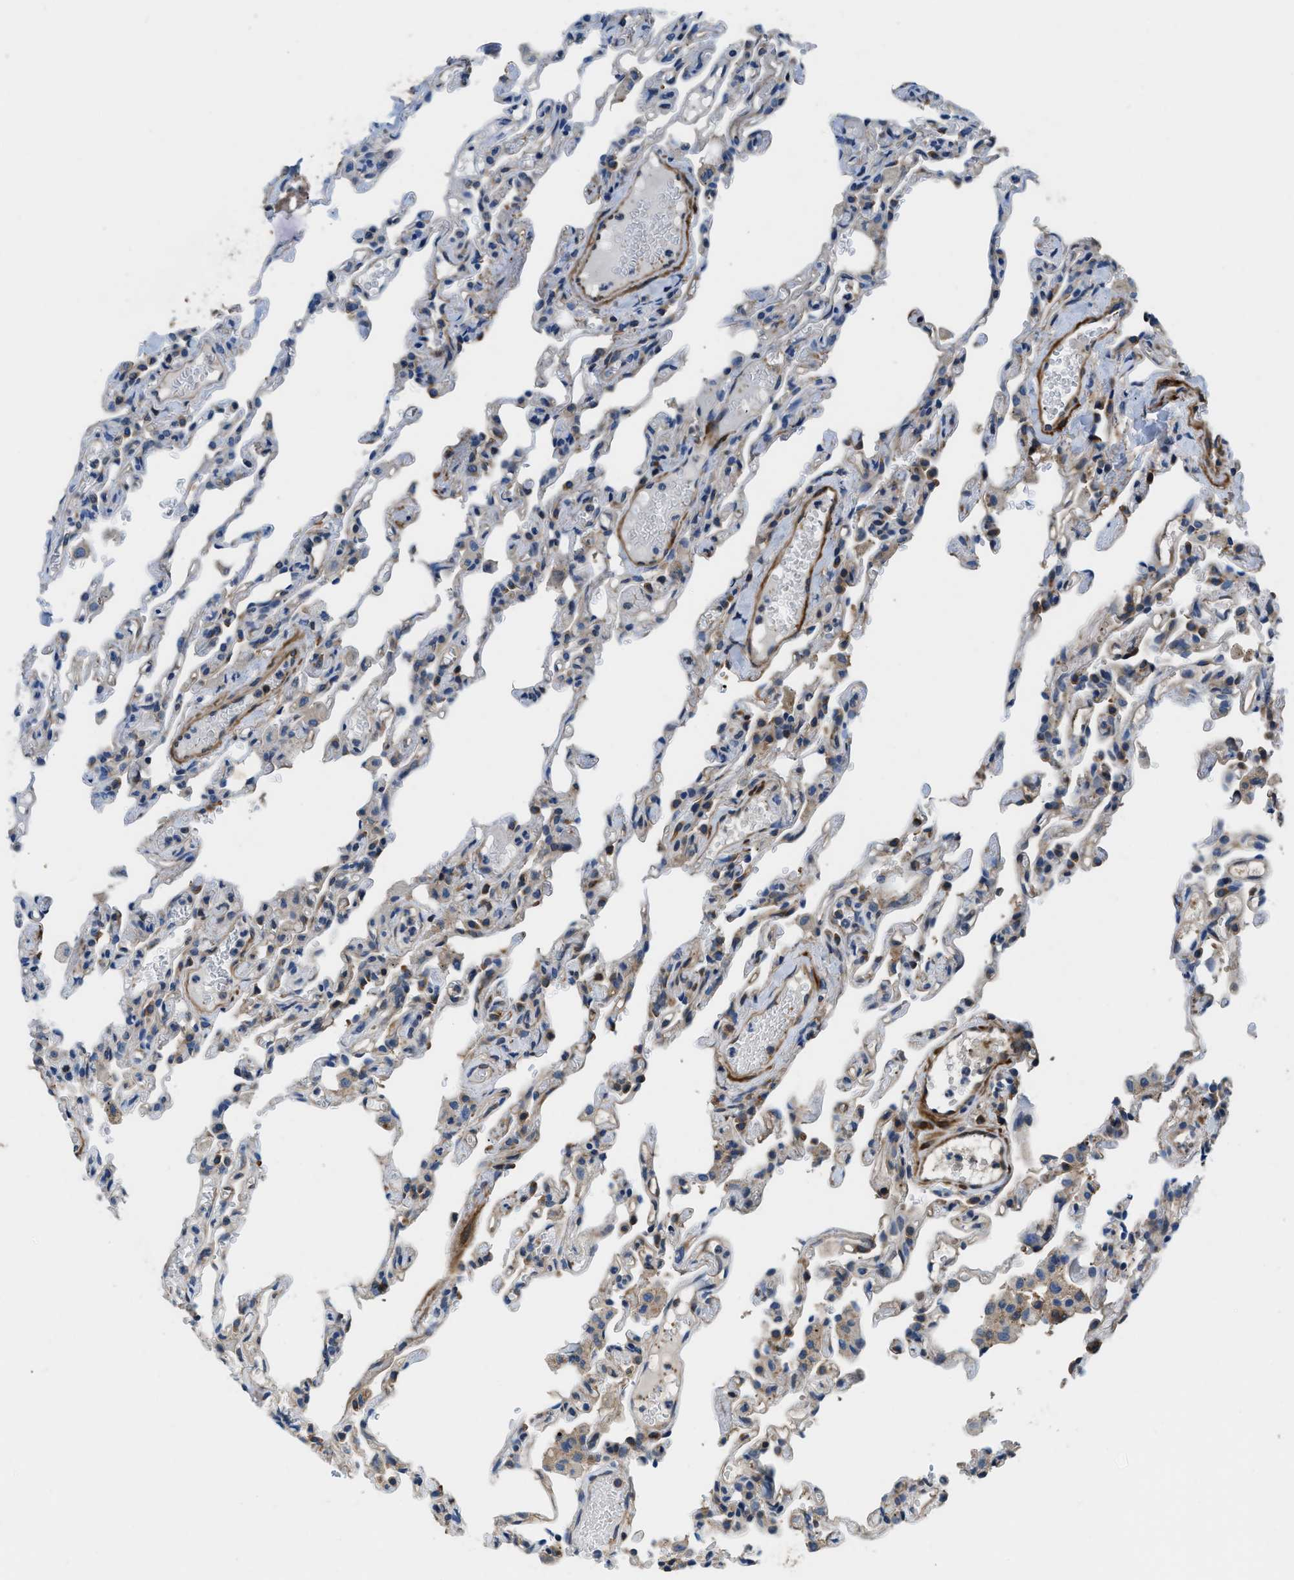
{"staining": {"intensity": "weak", "quantity": "<25%", "location": "cytoplasmic/membranous"}, "tissue": "lung", "cell_type": "Alveolar cells", "image_type": "normal", "snomed": [{"axis": "morphology", "description": "Normal tissue, NOS"}, {"axis": "topography", "description": "Lung"}], "caption": "High power microscopy photomicrograph of an immunohistochemistry (IHC) histopathology image of normal lung, revealing no significant expression in alveolar cells. Brightfield microscopy of immunohistochemistry (IHC) stained with DAB (3,3'-diaminobenzidine) (brown) and hematoxylin (blue), captured at high magnification.", "gene": "PFKP", "patient": {"sex": "male", "age": 21}}